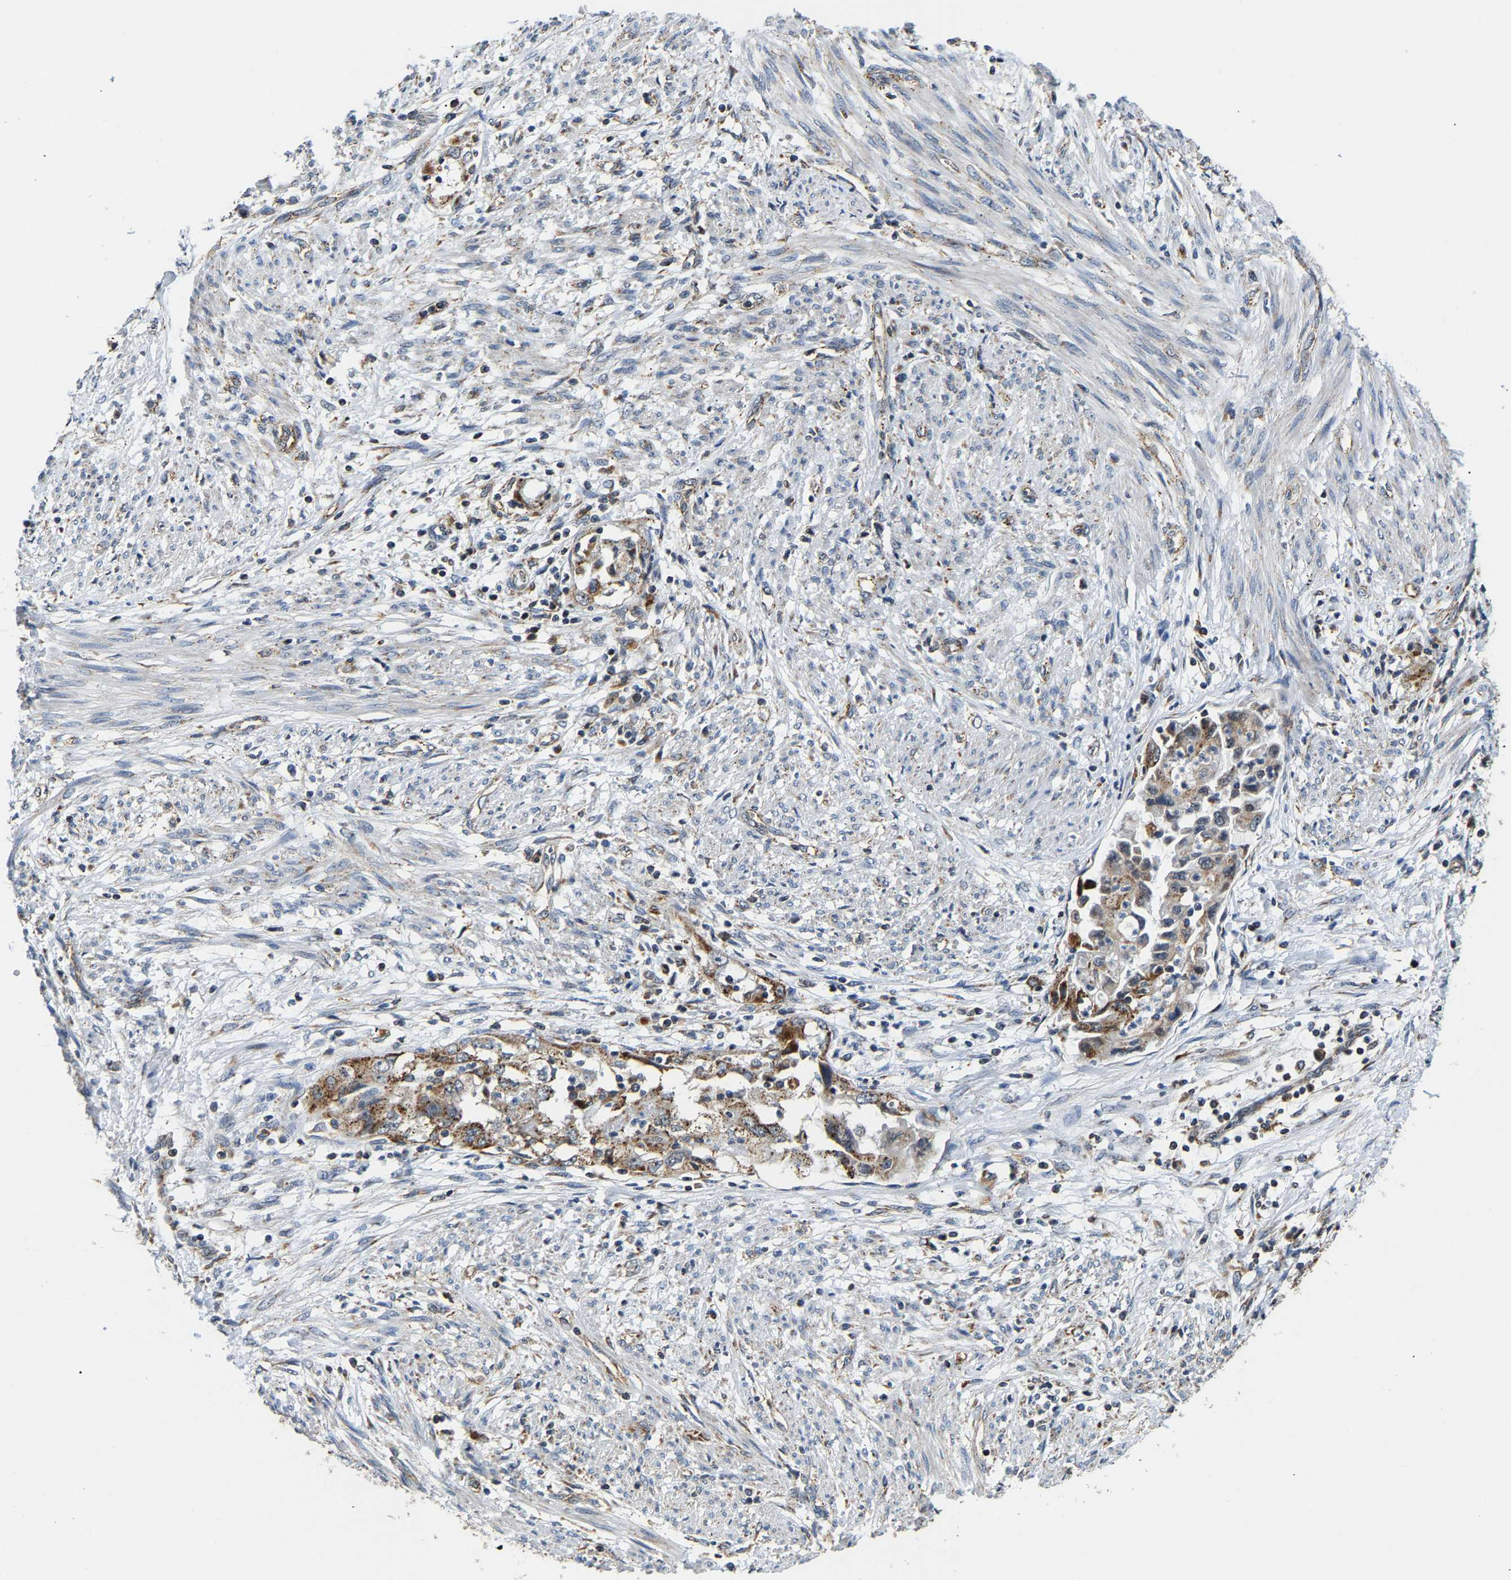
{"staining": {"intensity": "moderate", "quantity": ">75%", "location": "cytoplasmic/membranous"}, "tissue": "endometrial cancer", "cell_type": "Tumor cells", "image_type": "cancer", "snomed": [{"axis": "morphology", "description": "Adenocarcinoma, NOS"}, {"axis": "topography", "description": "Endometrium"}], "caption": "Adenocarcinoma (endometrial) was stained to show a protein in brown. There is medium levels of moderate cytoplasmic/membranous staining in about >75% of tumor cells. The protein is shown in brown color, while the nuclei are stained blue.", "gene": "GIMAP7", "patient": {"sex": "female", "age": 85}}